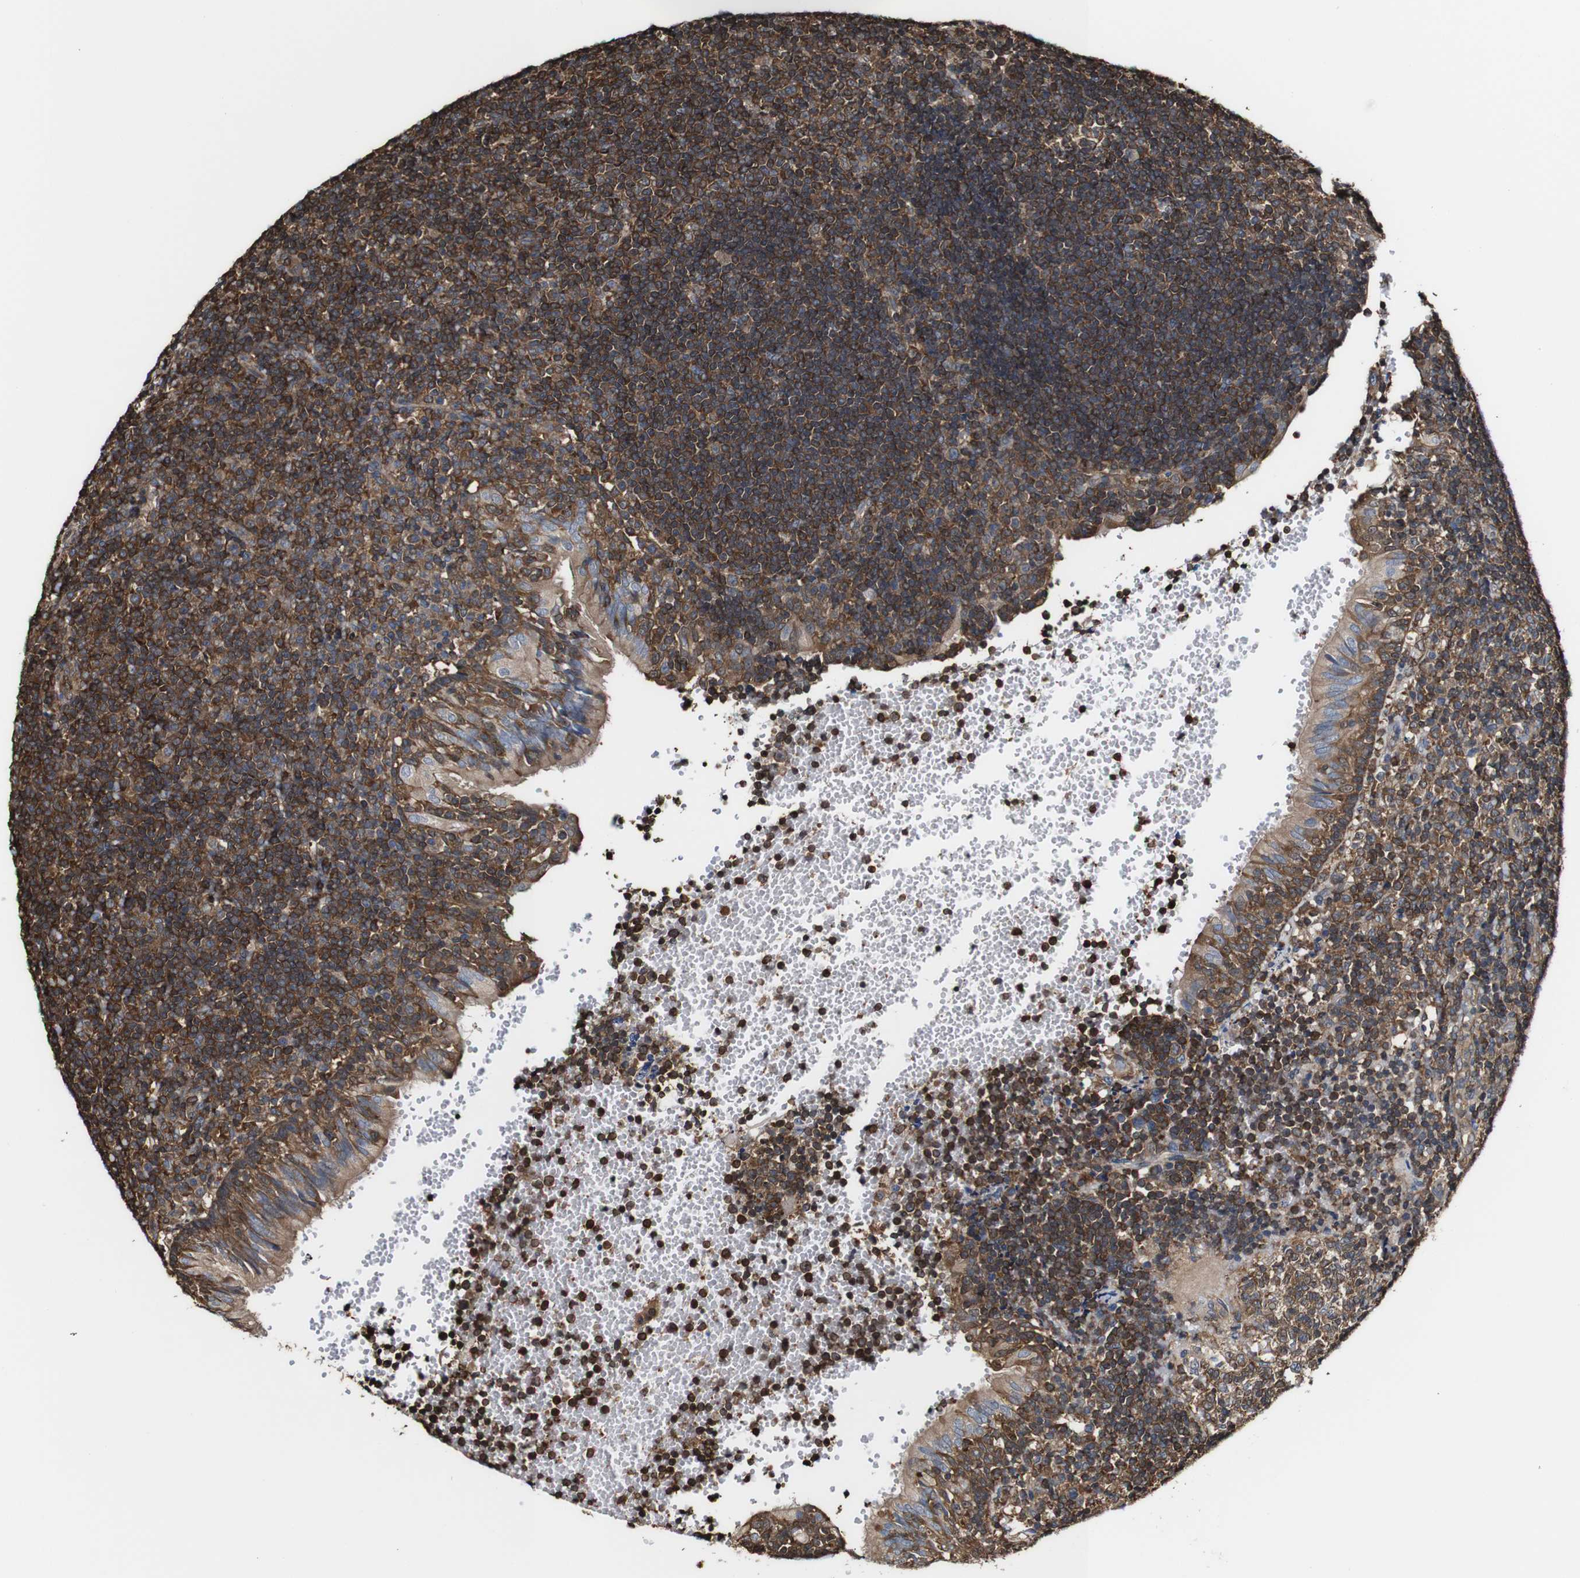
{"staining": {"intensity": "moderate", "quantity": ">75%", "location": "cytoplasmic/membranous"}, "tissue": "tonsil", "cell_type": "Germinal center cells", "image_type": "normal", "snomed": [{"axis": "morphology", "description": "Normal tissue, NOS"}, {"axis": "topography", "description": "Tonsil"}], "caption": "Human tonsil stained with a protein marker shows moderate staining in germinal center cells.", "gene": "PTPRR", "patient": {"sex": "female", "age": 40}}